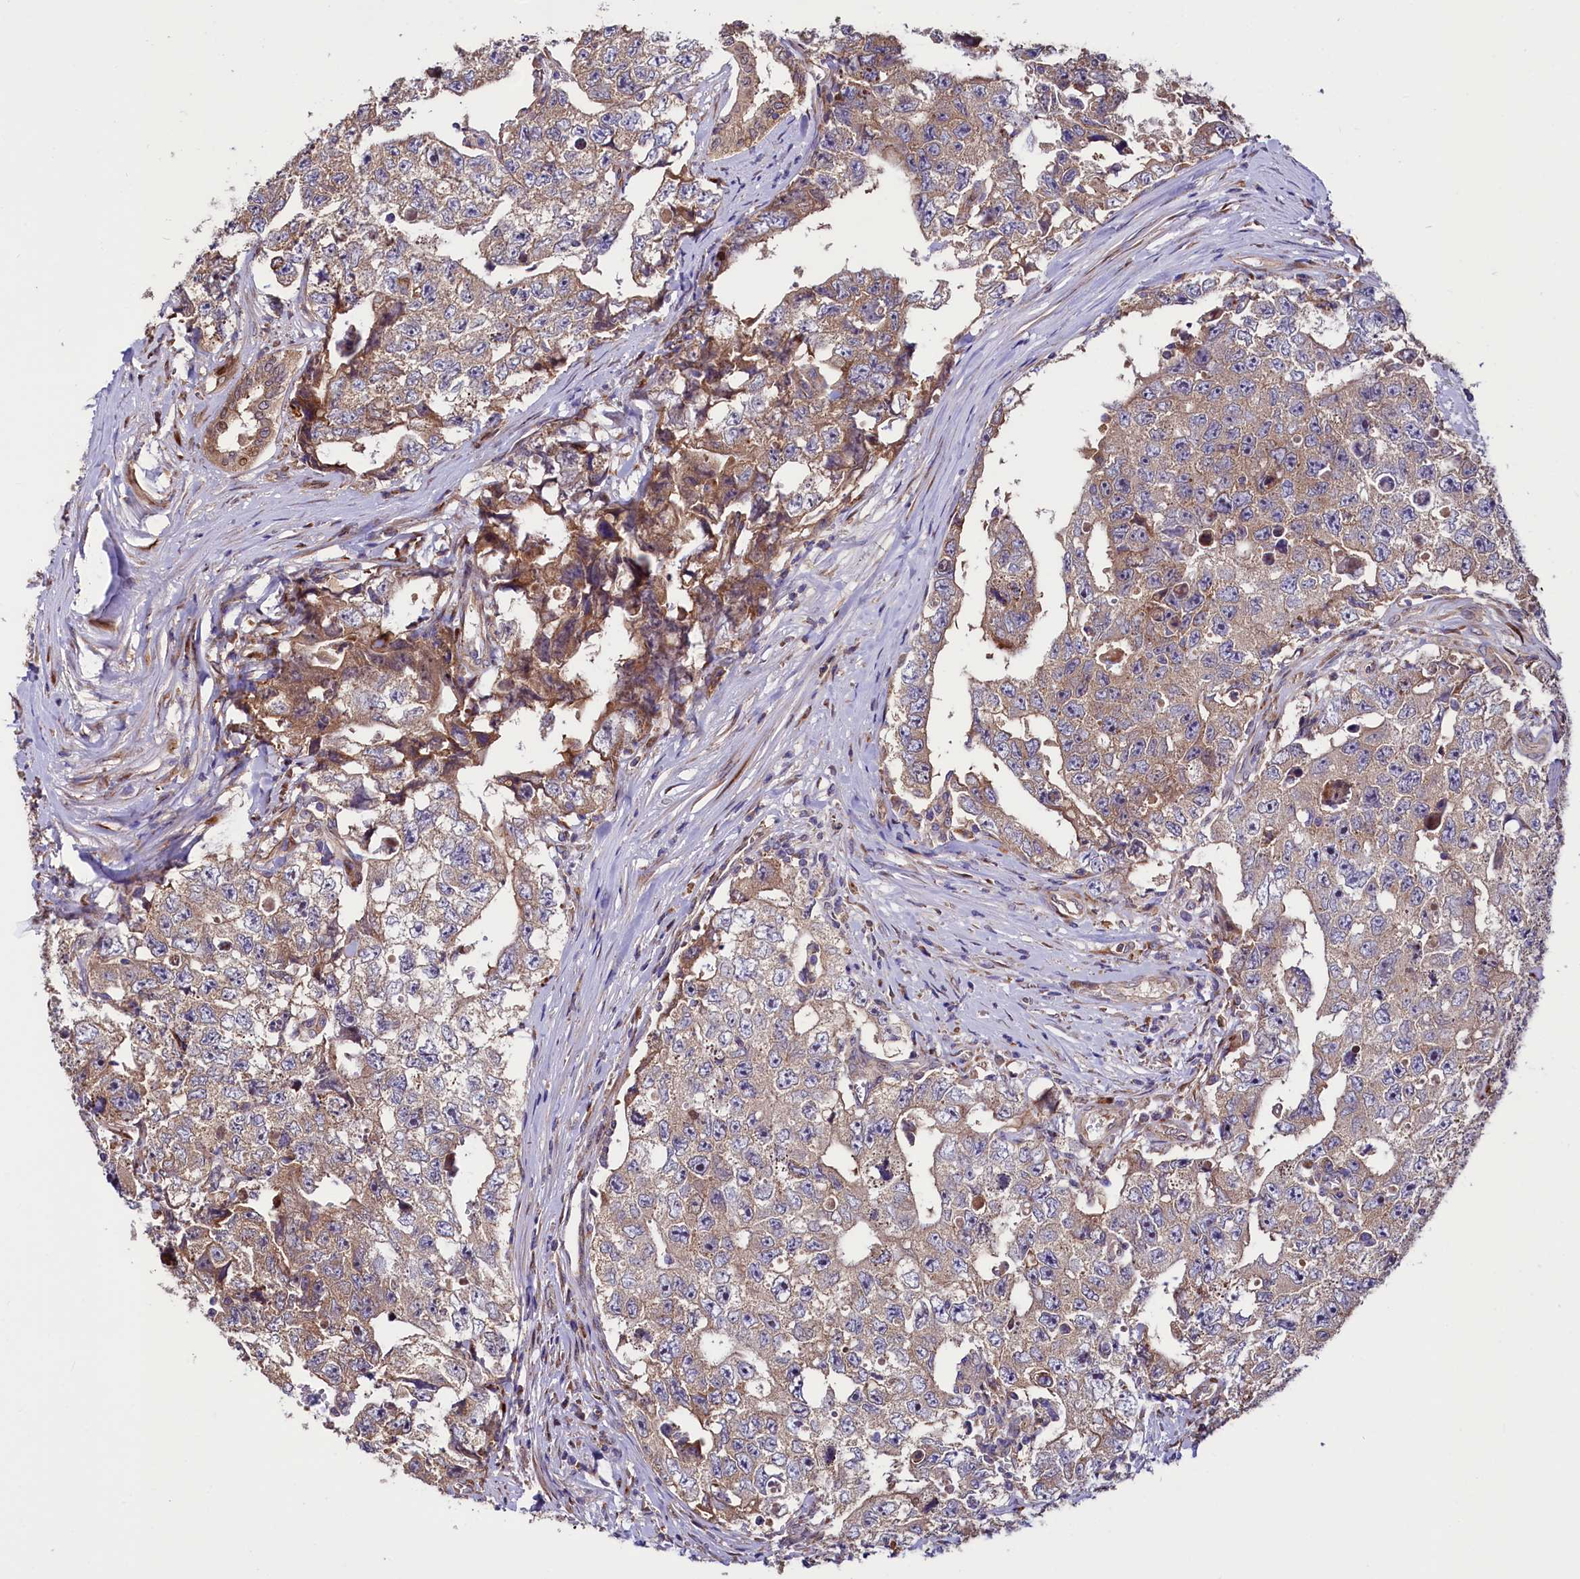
{"staining": {"intensity": "weak", "quantity": "25%-75%", "location": "cytoplasmic/membranous"}, "tissue": "testis cancer", "cell_type": "Tumor cells", "image_type": "cancer", "snomed": [{"axis": "morphology", "description": "Carcinoma, Embryonal, NOS"}, {"axis": "topography", "description": "Testis"}], "caption": "Testis cancer (embryonal carcinoma) was stained to show a protein in brown. There is low levels of weak cytoplasmic/membranous staining in approximately 25%-75% of tumor cells.", "gene": "PDZRN3", "patient": {"sex": "male", "age": 17}}